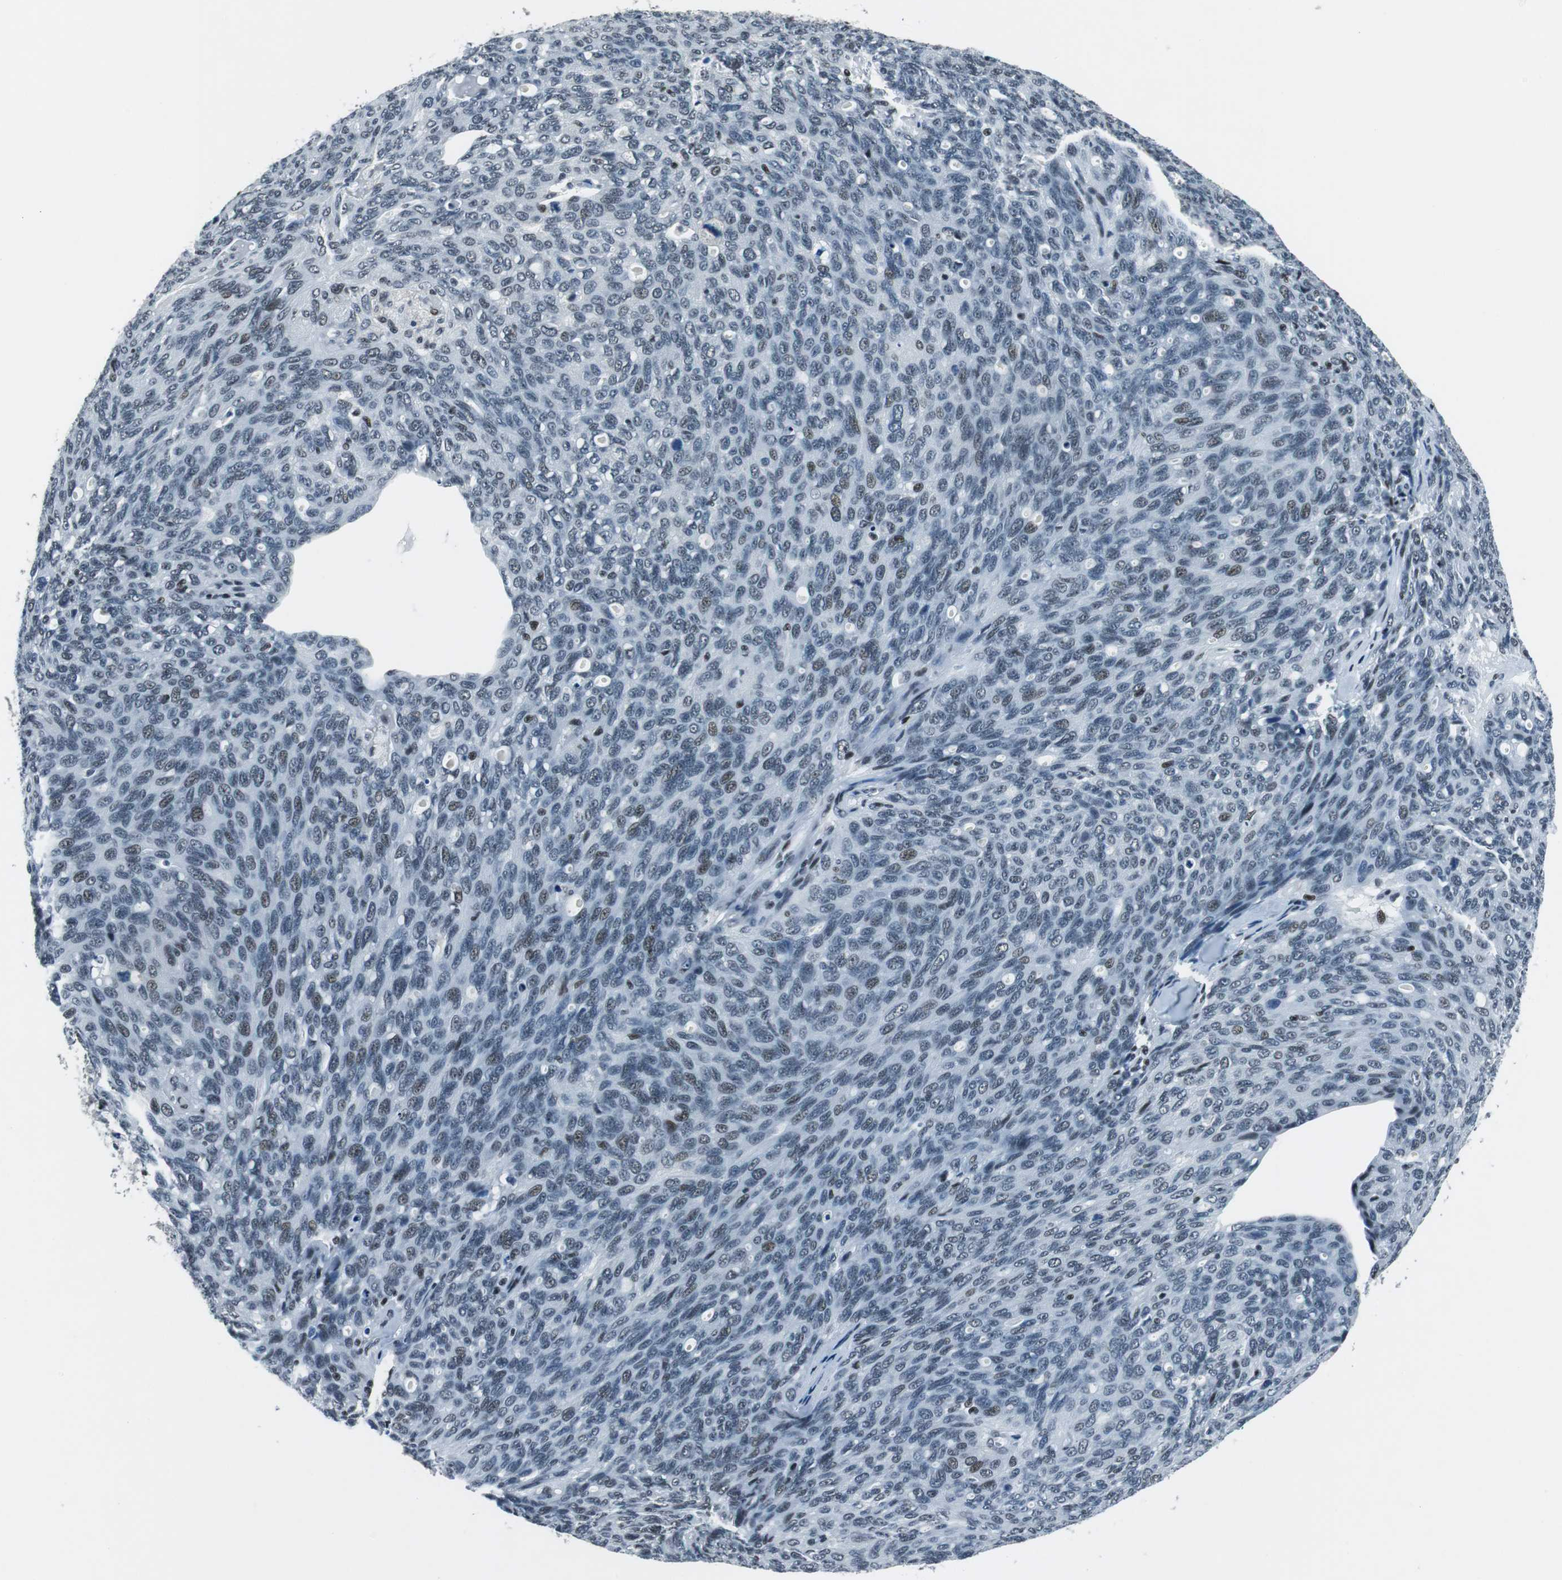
{"staining": {"intensity": "weak", "quantity": "<25%", "location": "nuclear"}, "tissue": "ovarian cancer", "cell_type": "Tumor cells", "image_type": "cancer", "snomed": [{"axis": "morphology", "description": "Carcinoma, endometroid"}, {"axis": "topography", "description": "Ovary"}], "caption": "Tumor cells are negative for brown protein staining in ovarian cancer. (Immunohistochemistry, brightfield microscopy, high magnification).", "gene": "HDAC3", "patient": {"sex": "female", "age": 60}}